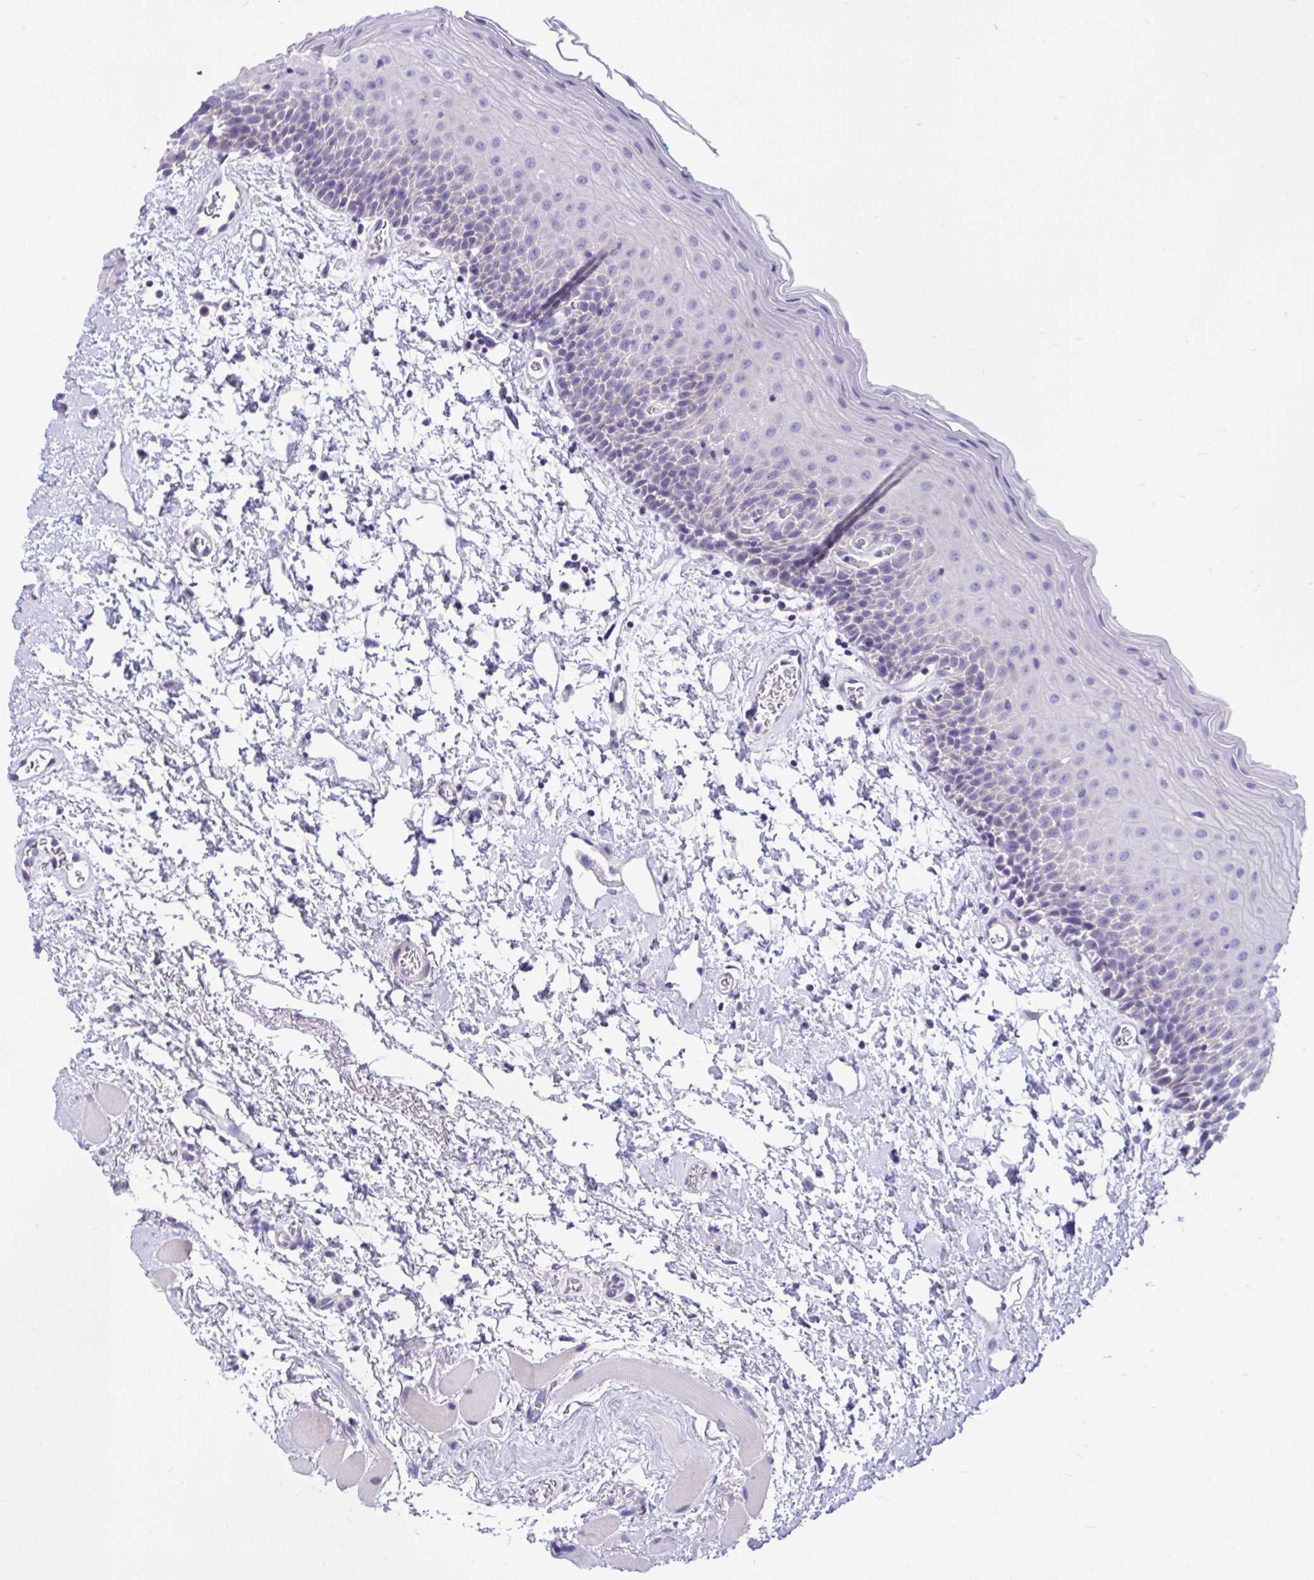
{"staining": {"intensity": "negative", "quantity": "none", "location": "none"}, "tissue": "oral mucosa", "cell_type": "Squamous epithelial cells", "image_type": "normal", "snomed": [{"axis": "morphology", "description": "Normal tissue, NOS"}, {"axis": "topography", "description": "Oral tissue"}], "caption": "Image shows no significant protein staining in squamous epithelial cells of benign oral mucosa. Brightfield microscopy of immunohistochemistry stained with DAB (3,3'-diaminobenzidine) (brown) and hematoxylin (blue), captured at high magnification.", "gene": "WDR97", "patient": {"sex": "female", "age": 82}}